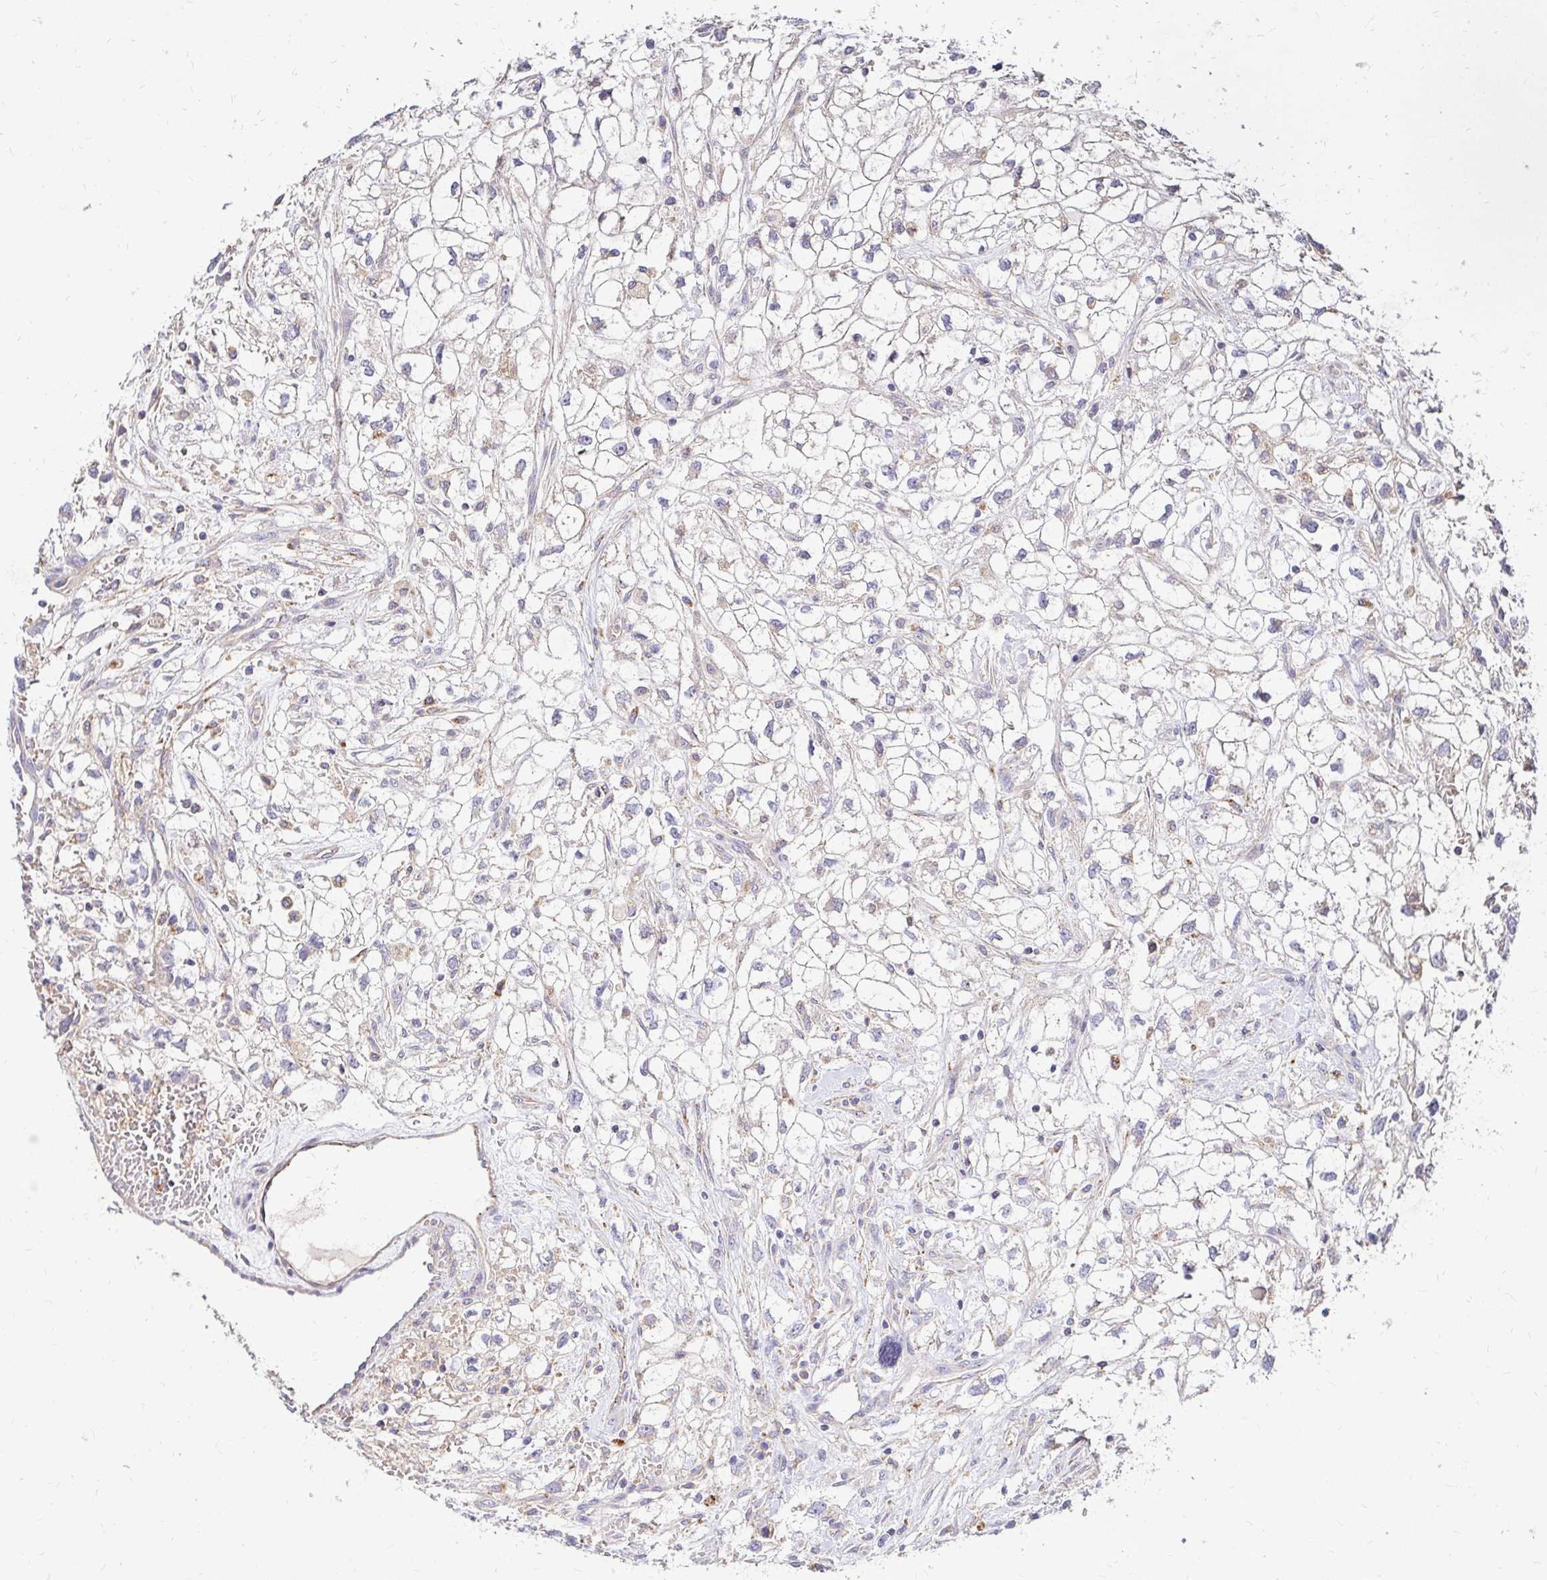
{"staining": {"intensity": "negative", "quantity": "none", "location": "none"}, "tissue": "renal cancer", "cell_type": "Tumor cells", "image_type": "cancer", "snomed": [{"axis": "morphology", "description": "Adenocarcinoma, NOS"}, {"axis": "topography", "description": "Kidney"}], "caption": "An IHC micrograph of renal cancer (adenocarcinoma) is shown. There is no staining in tumor cells of renal cancer (adenocarcinoma).", "gene": "IDUA", "patient": {"sex": "male", "age": 59}}